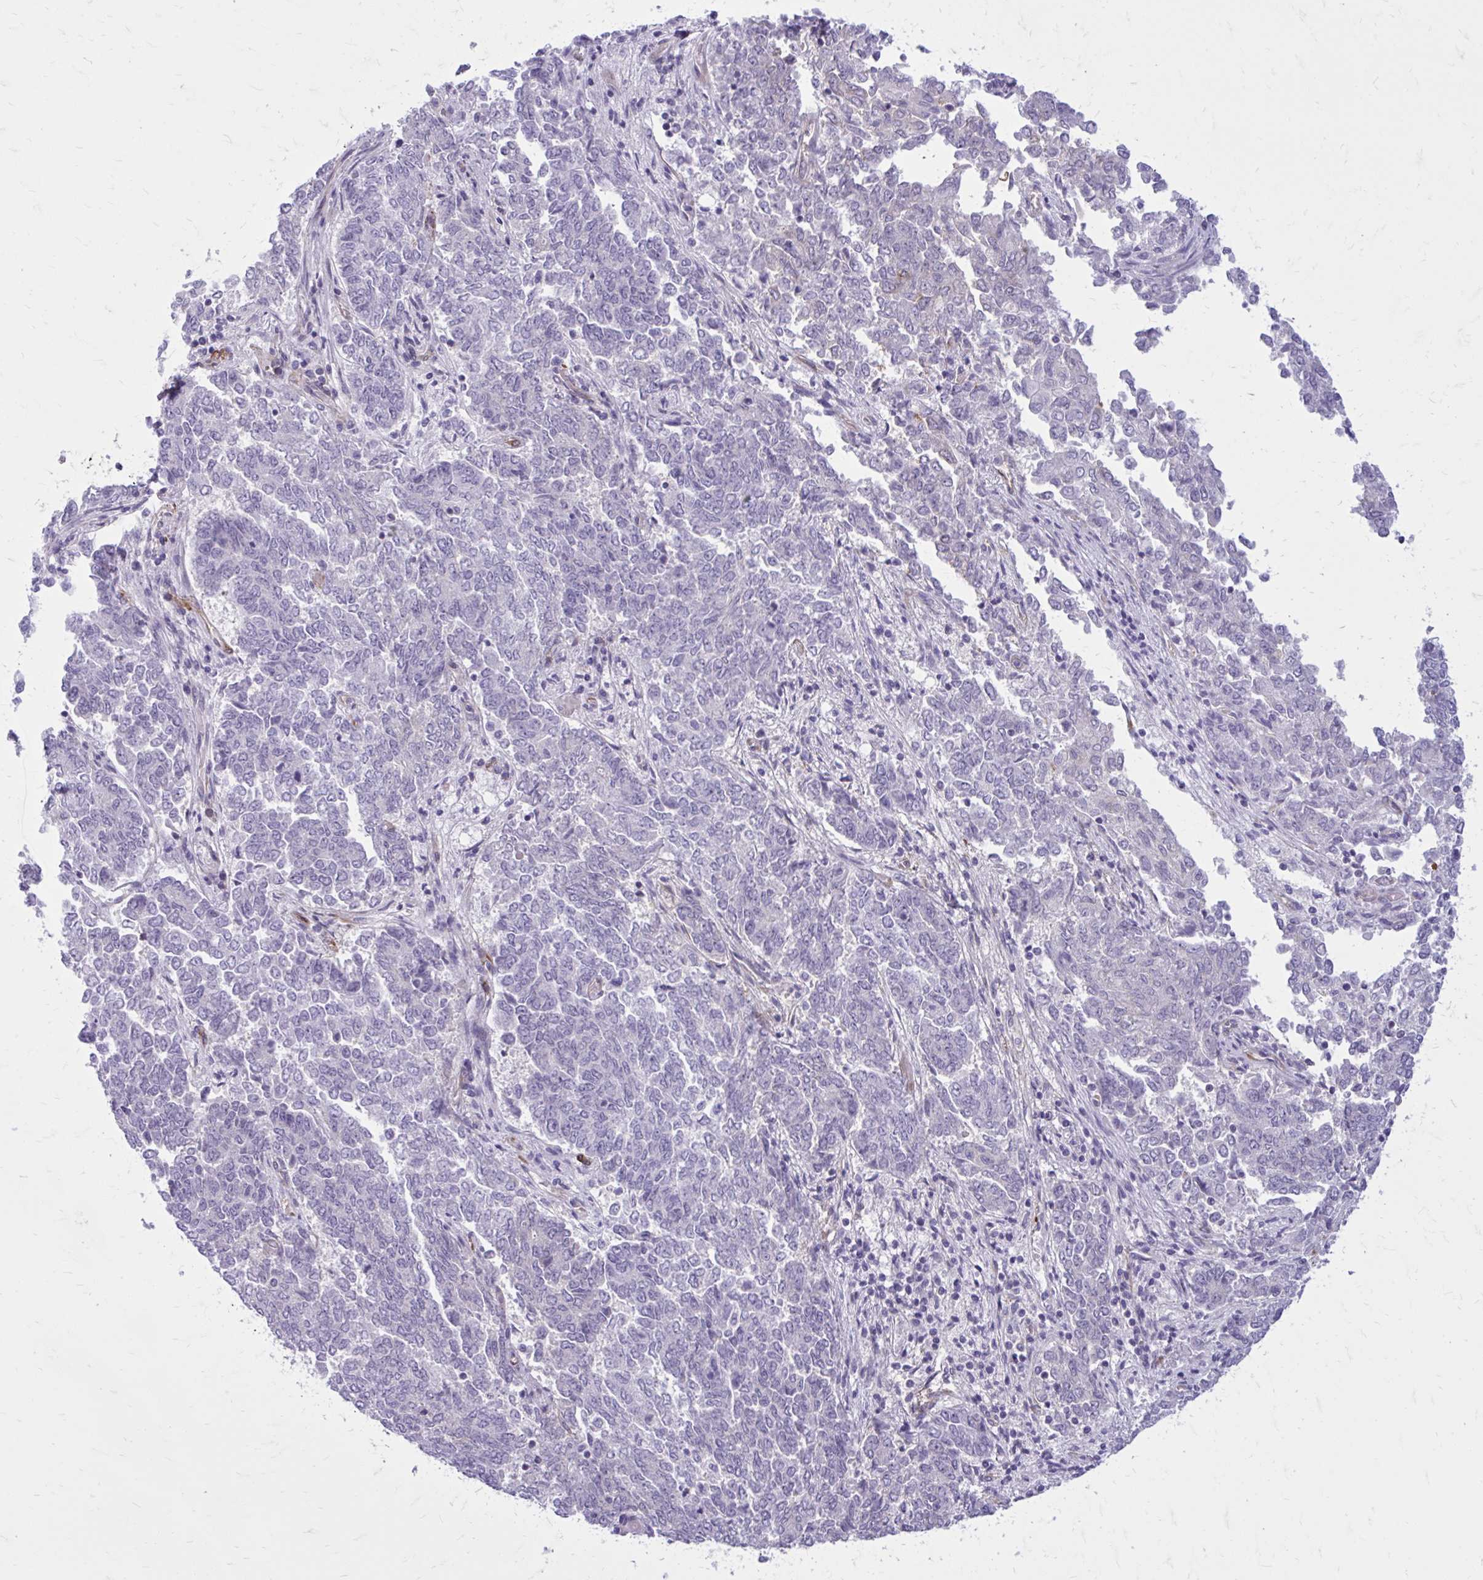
{"staining": {"intensity": "negative", "quantity": "none", "location": "none"}, "tissue": "endometrial cancer", "cell_type": "Tumor cells", "image_type": "cancer", "snomed": [{"axis": "morphology", "description": "Adenocarcinoma, NOS"}, {"axis": "topography", "description": "Endometrium"}], "caption": "There is no significant staining in tumor cells of endometrial adenocarcinoma.", "gene": "BEND5", "patient": {"sex": "female", "age": 80}}